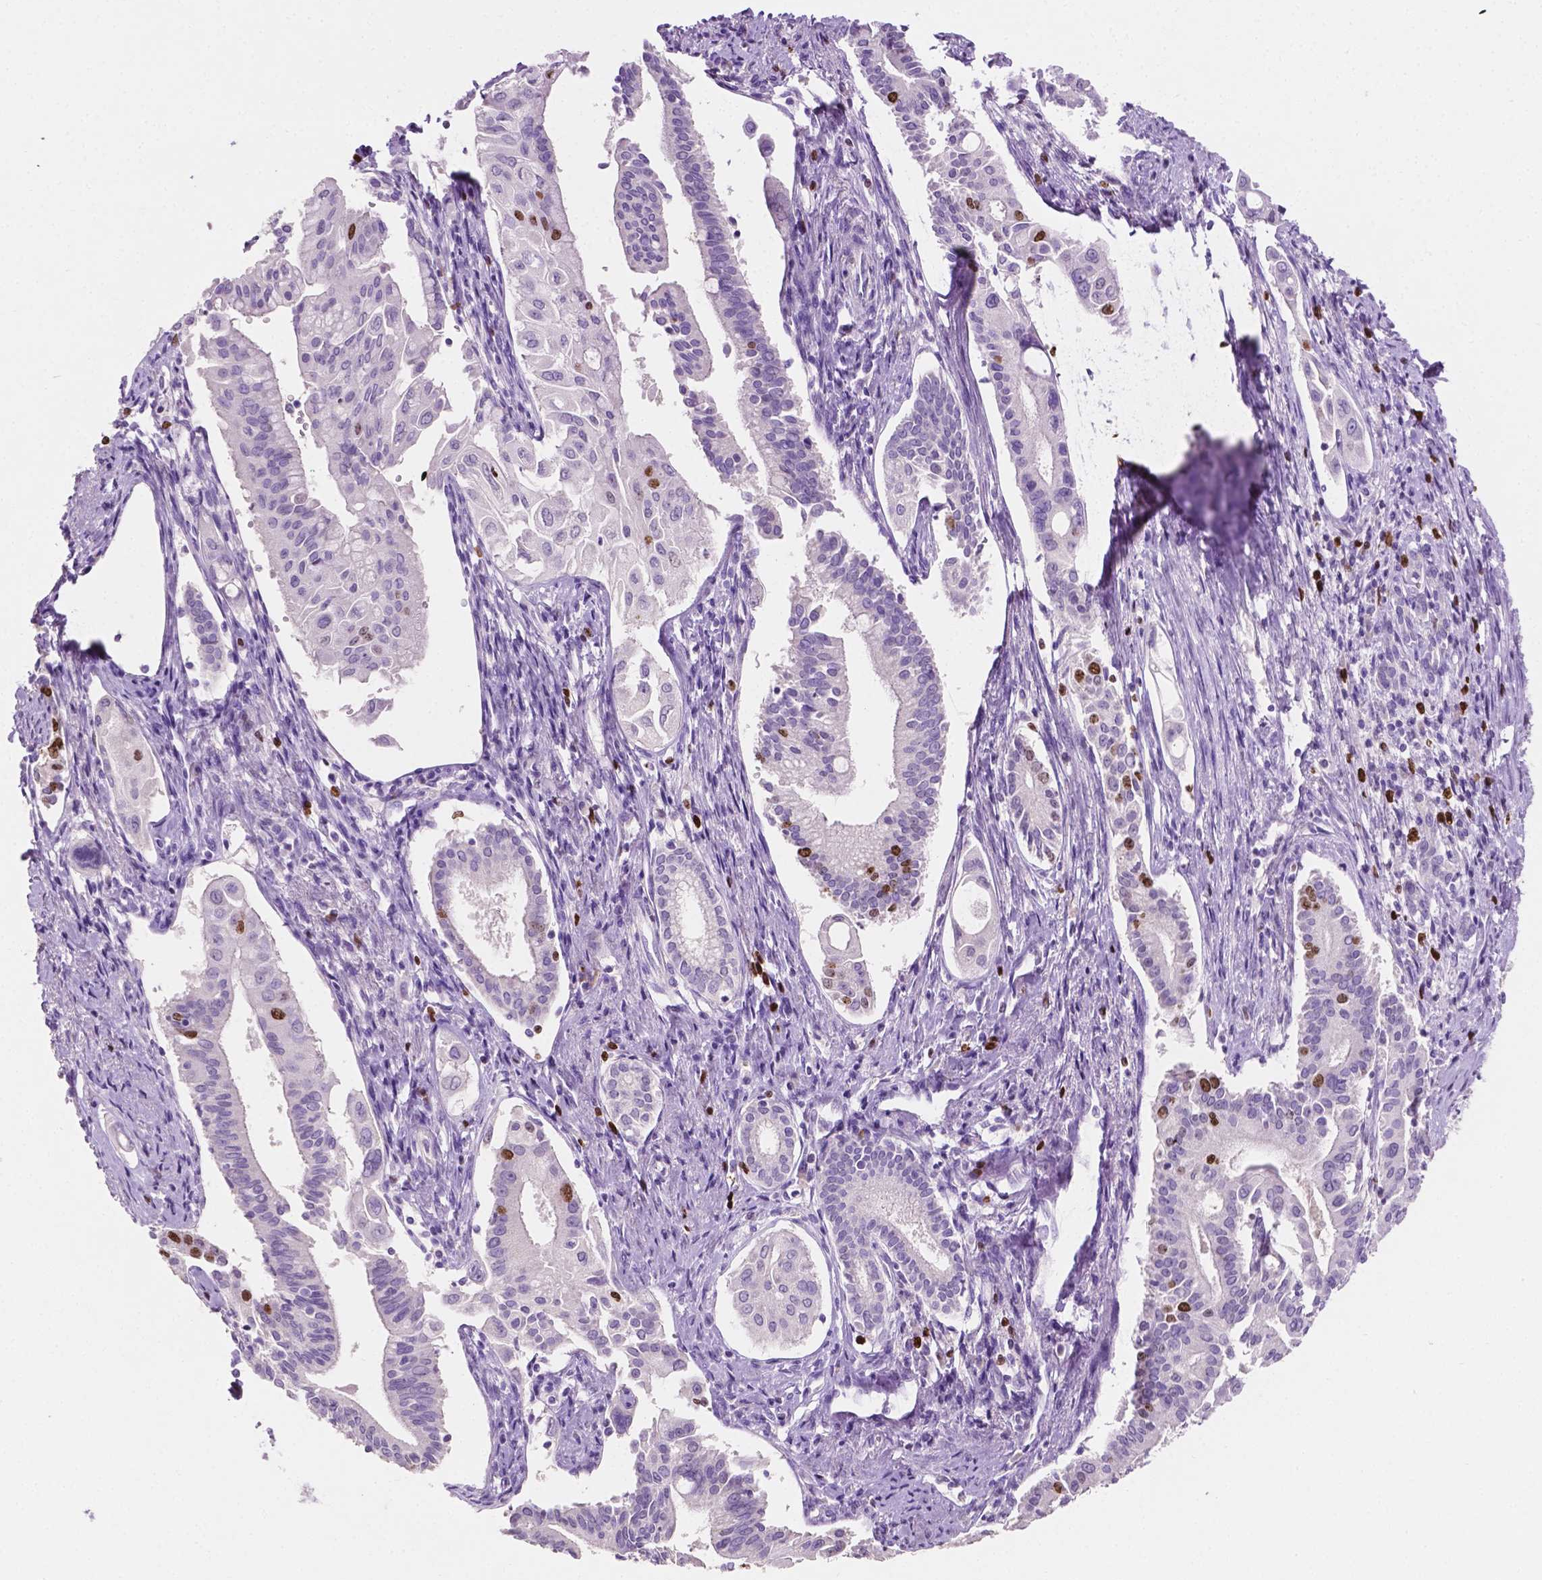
{"staining": {"intensity": "moderate", "quantity": "<25%", "location": "nuclear"}, "tissue": "pancreatic cancer", "cell_type": "Tumor cells", "image_type": "cancer", "snomed": [{"axis": "morphology", "description": "Adenocarcinoma, NOS"}, {"axis": "topography", "description": "Pancreas"}], "caption": "High-magnification brightfield microscopy of pancreatic cancer (adenocarcinoma) stained with DAB (brown) and counterstained with hematoxylin (blue). tumor cells exhibit moderate nuclear expression is present in about<25% of cells. (DAB = brown stain, brightfield microscopy at high magnification).", "gene": "SIAH2", "patient": {"sex": "female", "age": 68}}